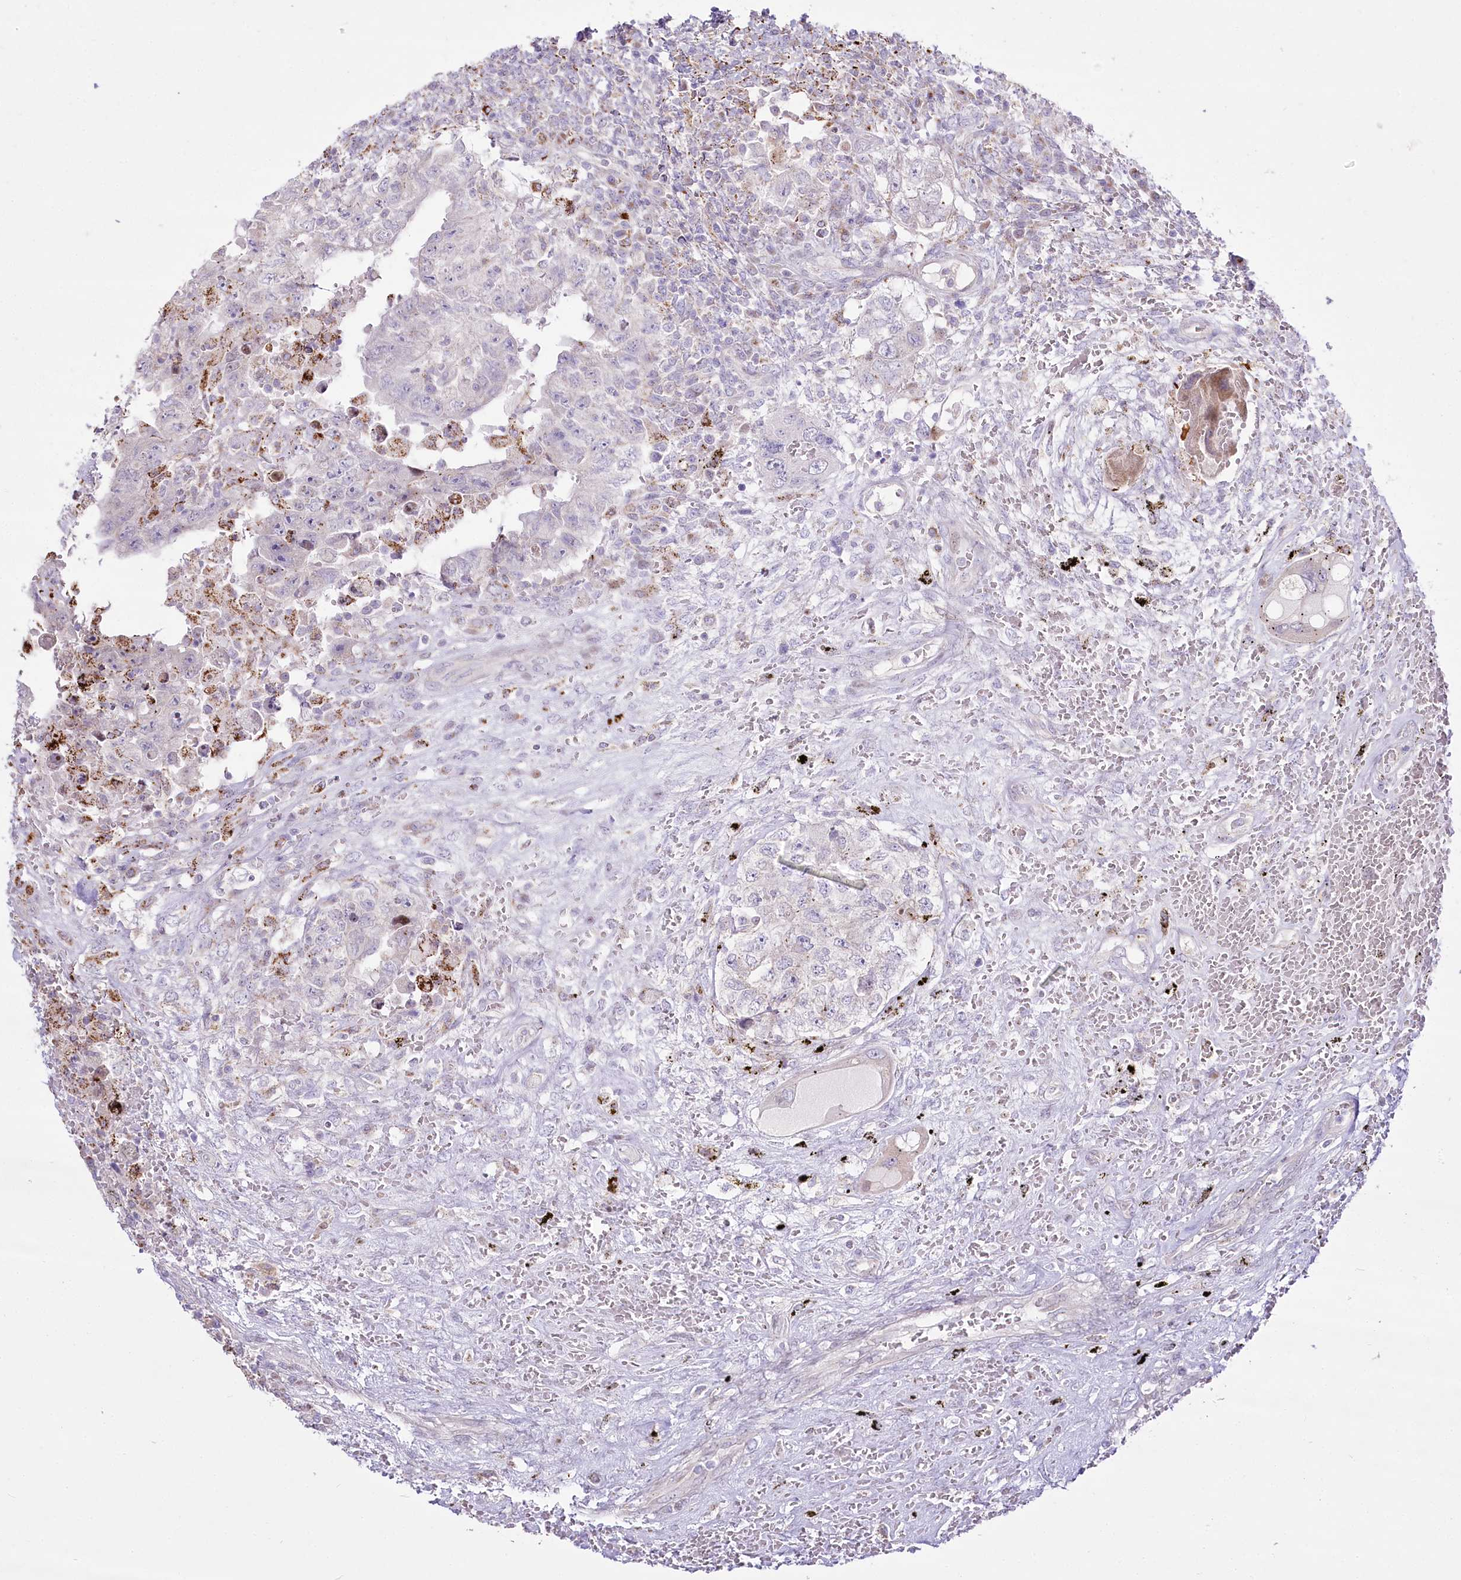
{"staining": {"intensity": "negative", "quantity": "none", "location": "none"}, "tissue": "testis cancer", "cell_type": "Tumor cells", "image_type": "cancer", "snomed": [{"axis": "morphology", "description": "Carcinoma, Embryonal, NOS"}, {"axis": "topography", "description": "Testis"}], "caption": "Immunohistochemistry (IHC) image of neoplastic tissue: testis cancer stained with DAB (3,3'-diaminobenzidine) displays no significant protein positivity in tumor cells.", "gene": "CEP164", "patient": {"sex": "male", "age": 26}}